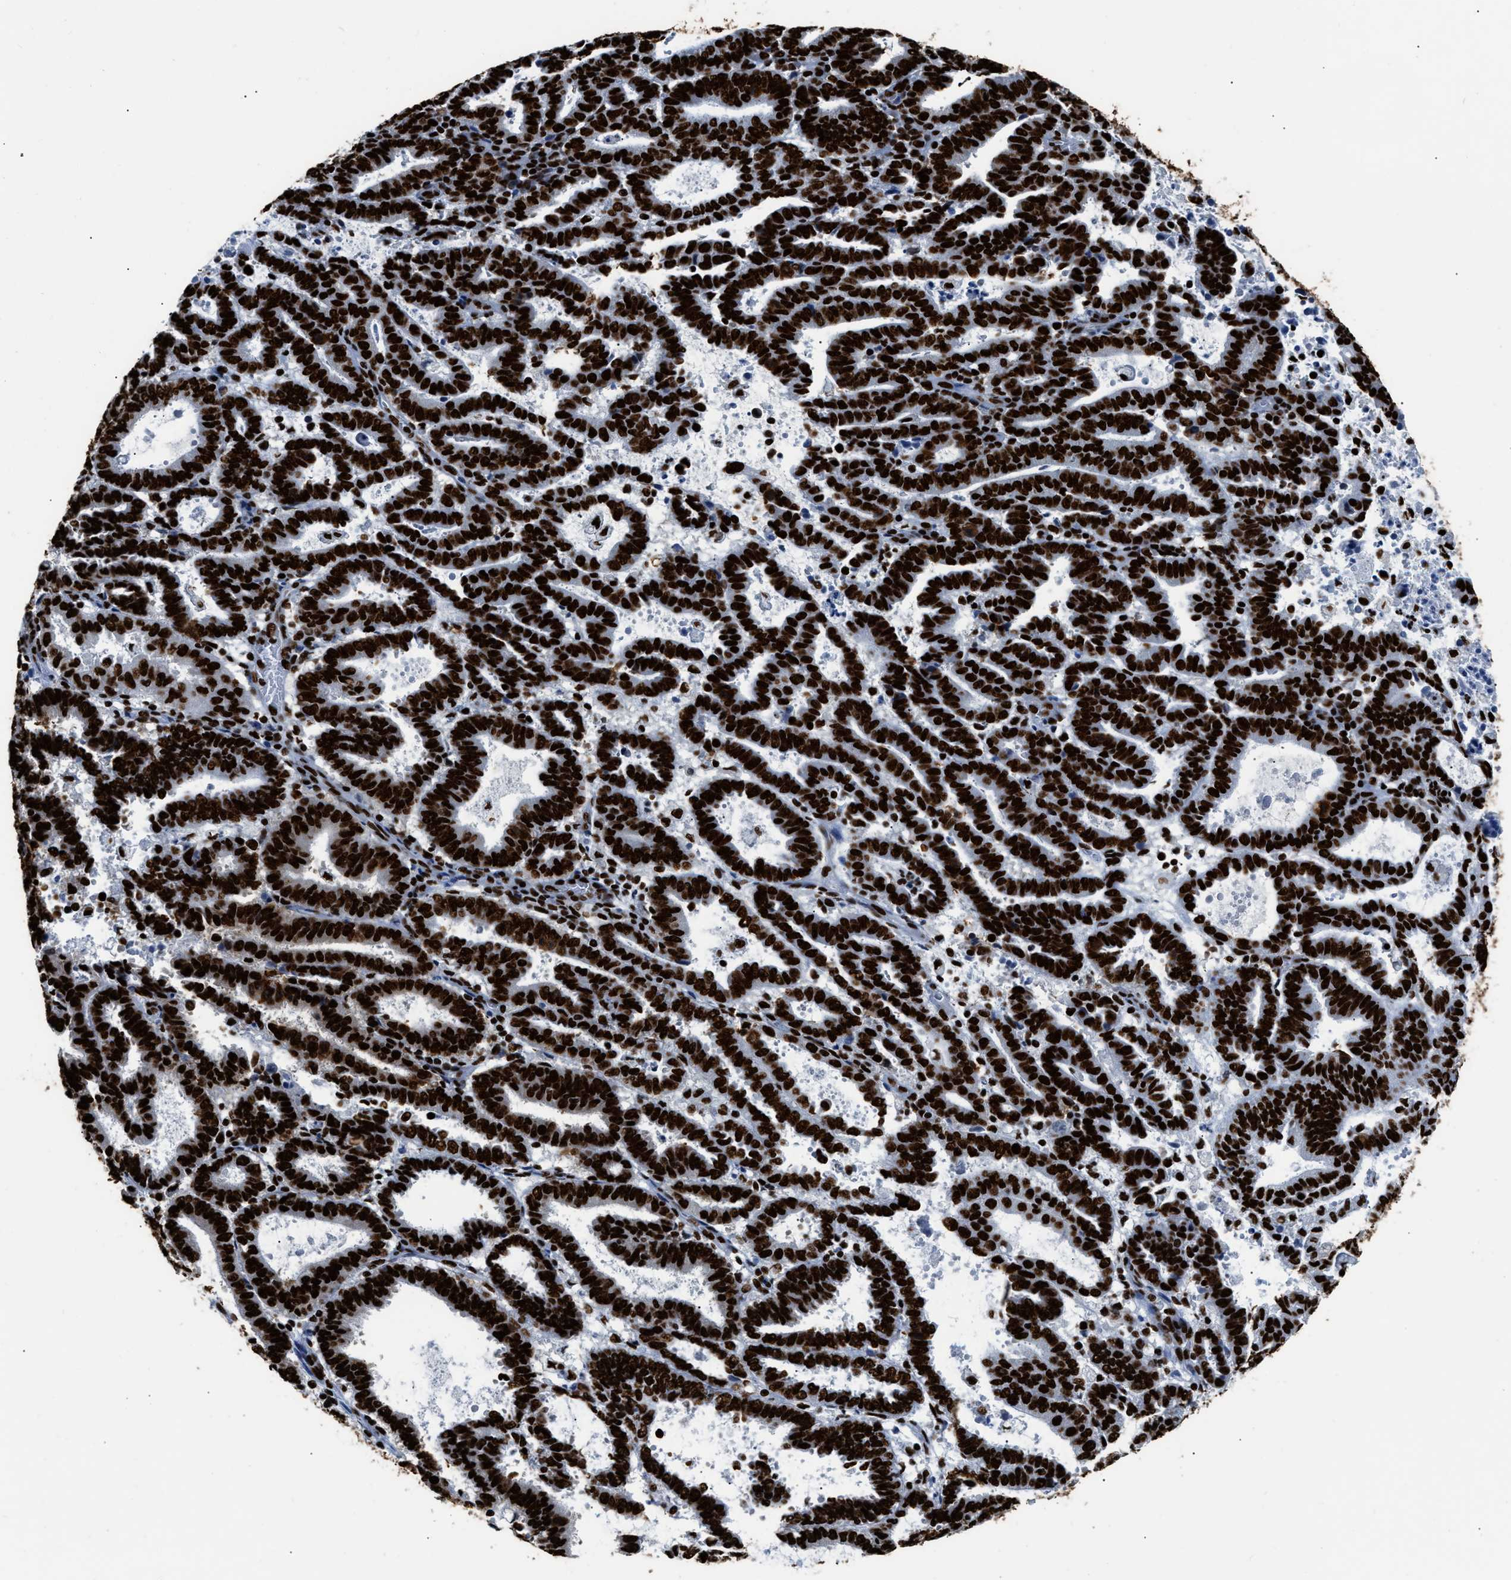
{"staining": {"intensity": "strong", "quantity": ">75%", "location": "nuclear"}, "tissue": "endometrial cancer", "cell_type": "Tumor cells", "image_type": "cancer", "snomed": [{"axis": "morphology", "description": "Adenocarcinoma, NOS"}, {"axis": "topography", "description": "Uterus"}], "caption": "This micrograph displays adenocarcinoma (endometrial) stained with IHC to label a protein in brown. The nuclear of tumor cells show strong positivity for the protein. Nuclei are counter-stained blue.", "gene": "HNRNPM", "patient": {"sex": "female", "age": 83}}